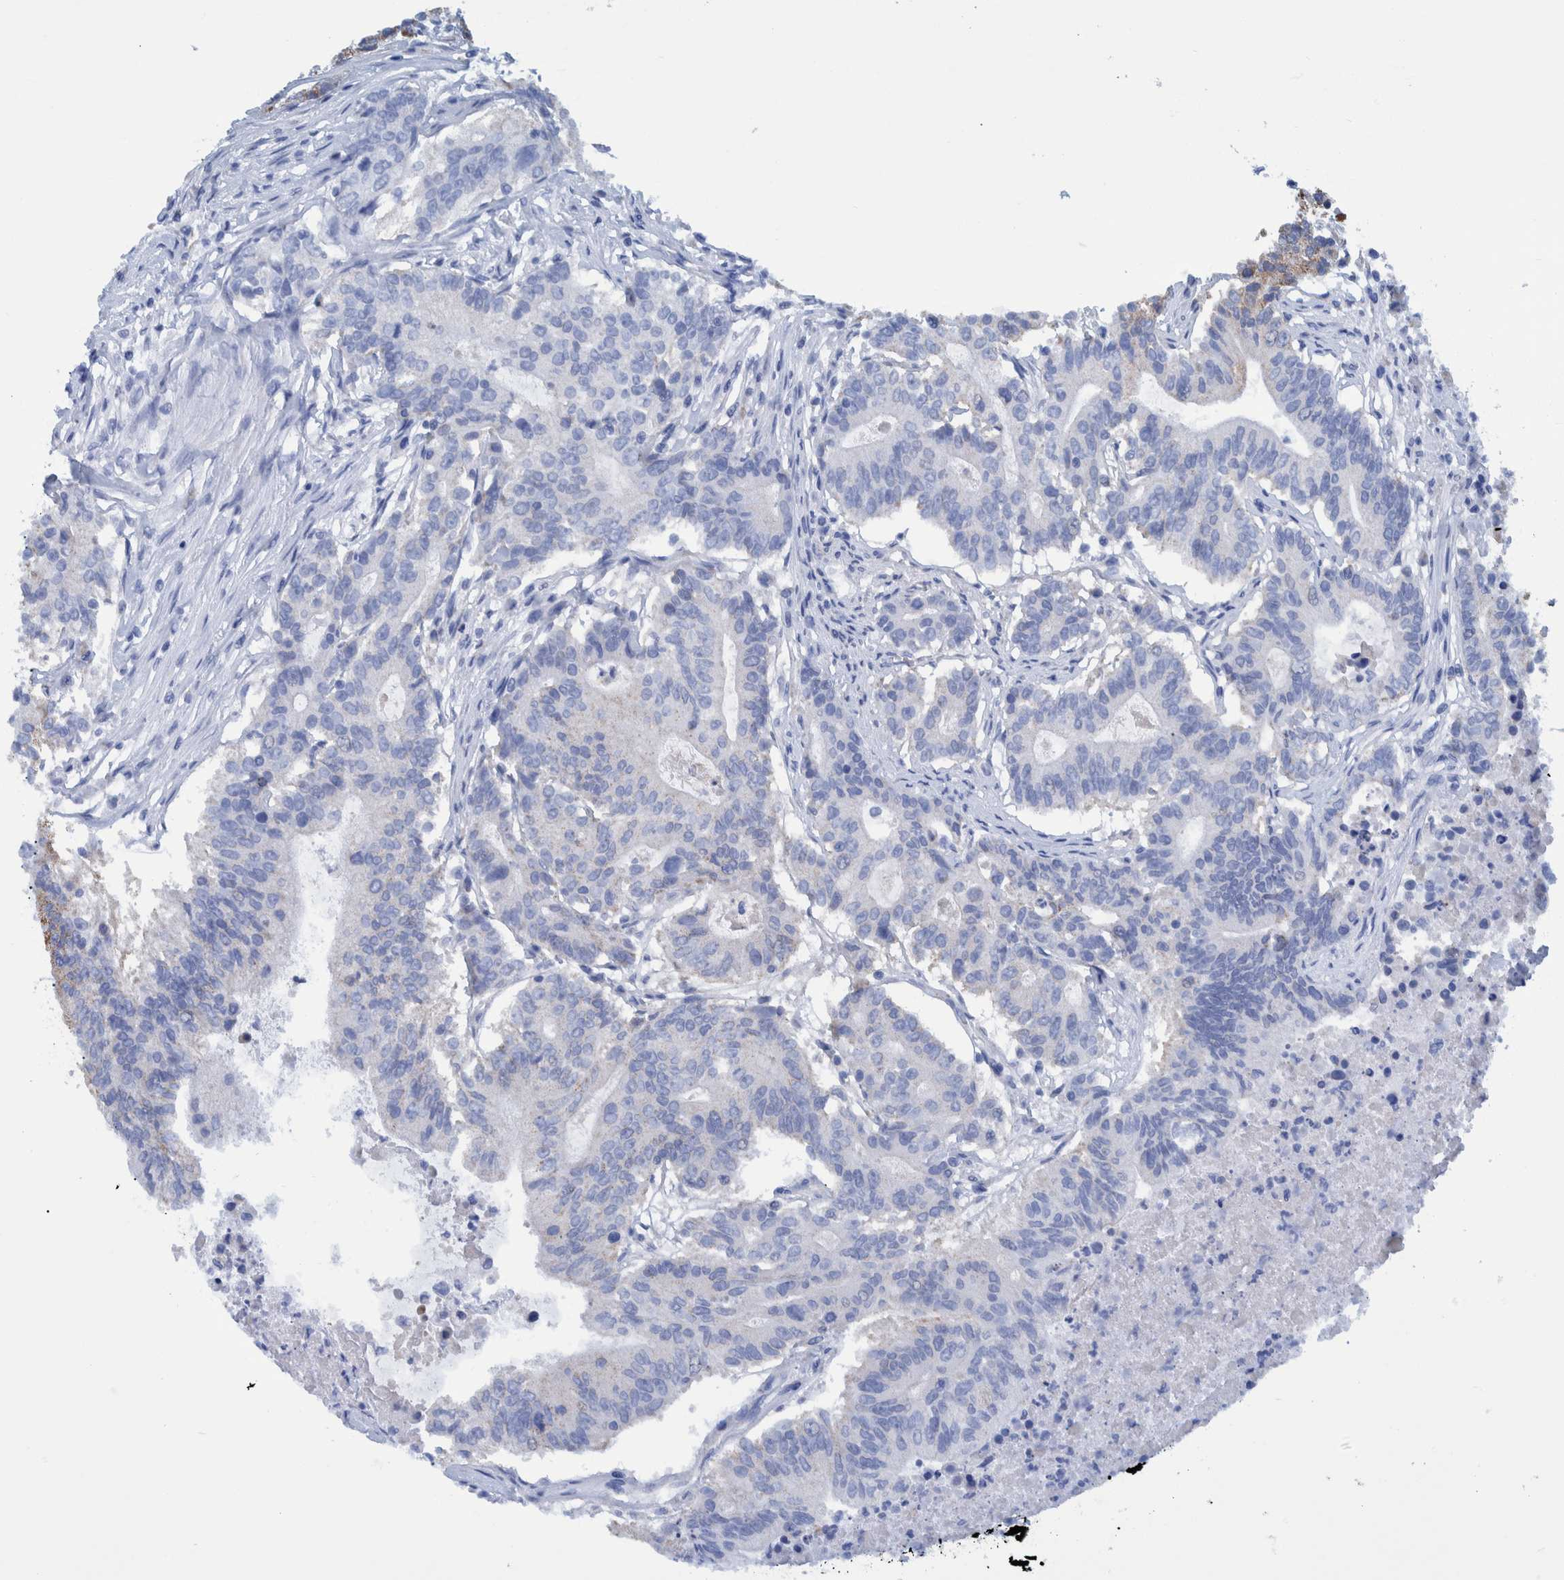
{"staining": {"intensity": "negative", "quantity": "none", "location": "none"}, "tissue": "colorectal cancer", "cell_type": "Tumor cells", "image_type": "cancer", "snomed": [{"axis": "morphology", "description": "Adenocarcinoma, NOS"}, {"axis": "topography", "description": "Colon"}], "caption": "Colorectal adenocarcinoma was stained to show a protein in brown. There is no significant staining in tumor cells. (DAB immunohistochemistry with hematoxylin counter stain).", "gene": "BZW2", "patient": {"sex": "female", "age": 77}}